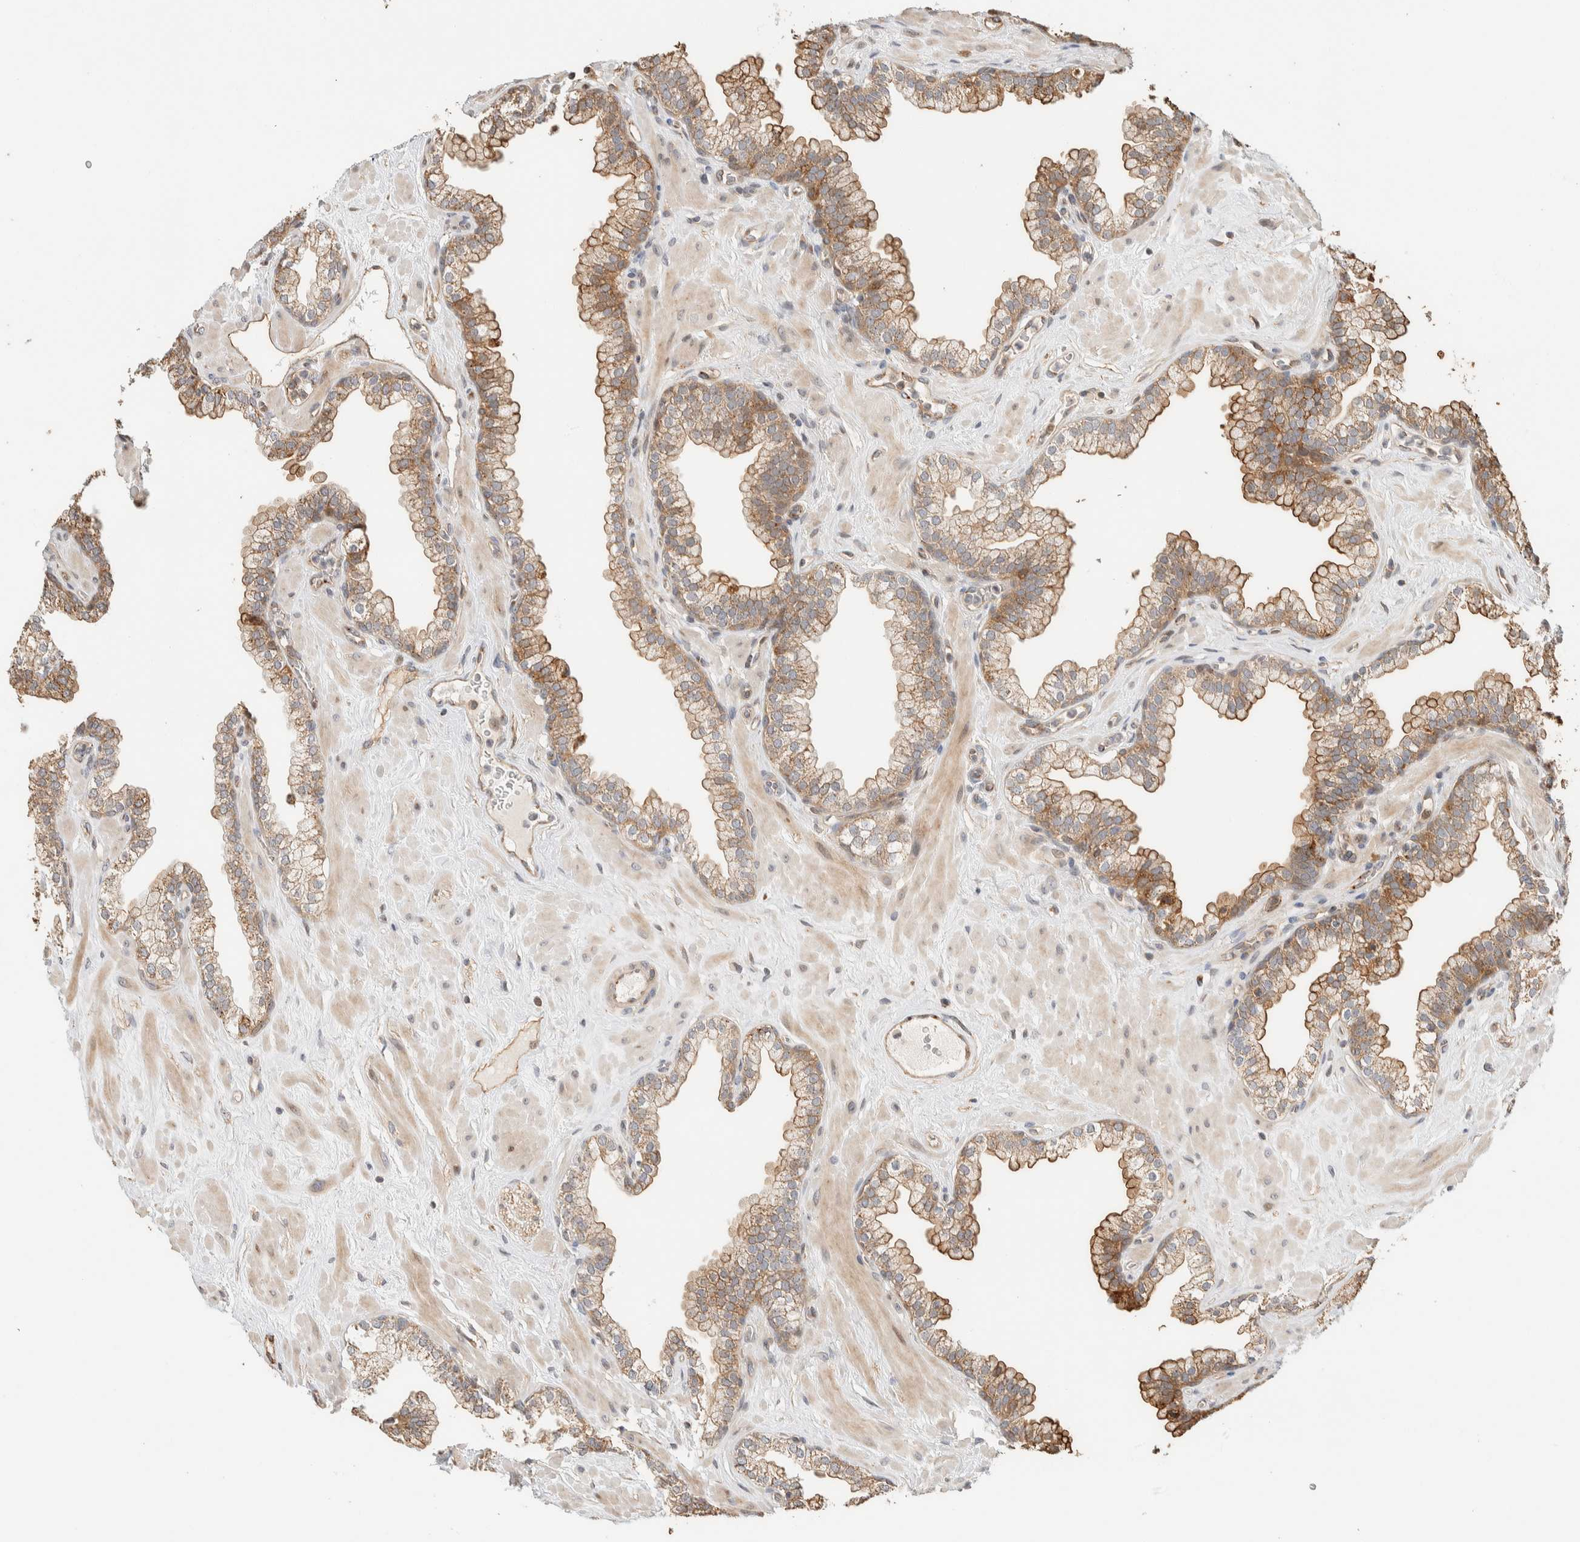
{"staining": {"intensity": "moderate", "quantity": ">75%", "location": "cytoplasmic/membranous"}, "tissue": "prostate", "cell_type": "Glandular cells", "image_type": "normal", "snomed": [{"axis": "morphology", "description": "Normal tissue, NOS"}, {"axis": "morphology", "description": "Urothelial carcinoma, Low grade"}, {"axis": "topography", "description": "Urinary bladder"}, {"axis": "topography", "description": "Prostate"}], "caption": "Approximately >75% of glandular cells in normal prostate exhibit moderate cytoplasmic/membranous protein expression as visualized by brown immunohistochemical staining.", "gene": "KIF9", "patient": {"sex": "male", "age": 60}}